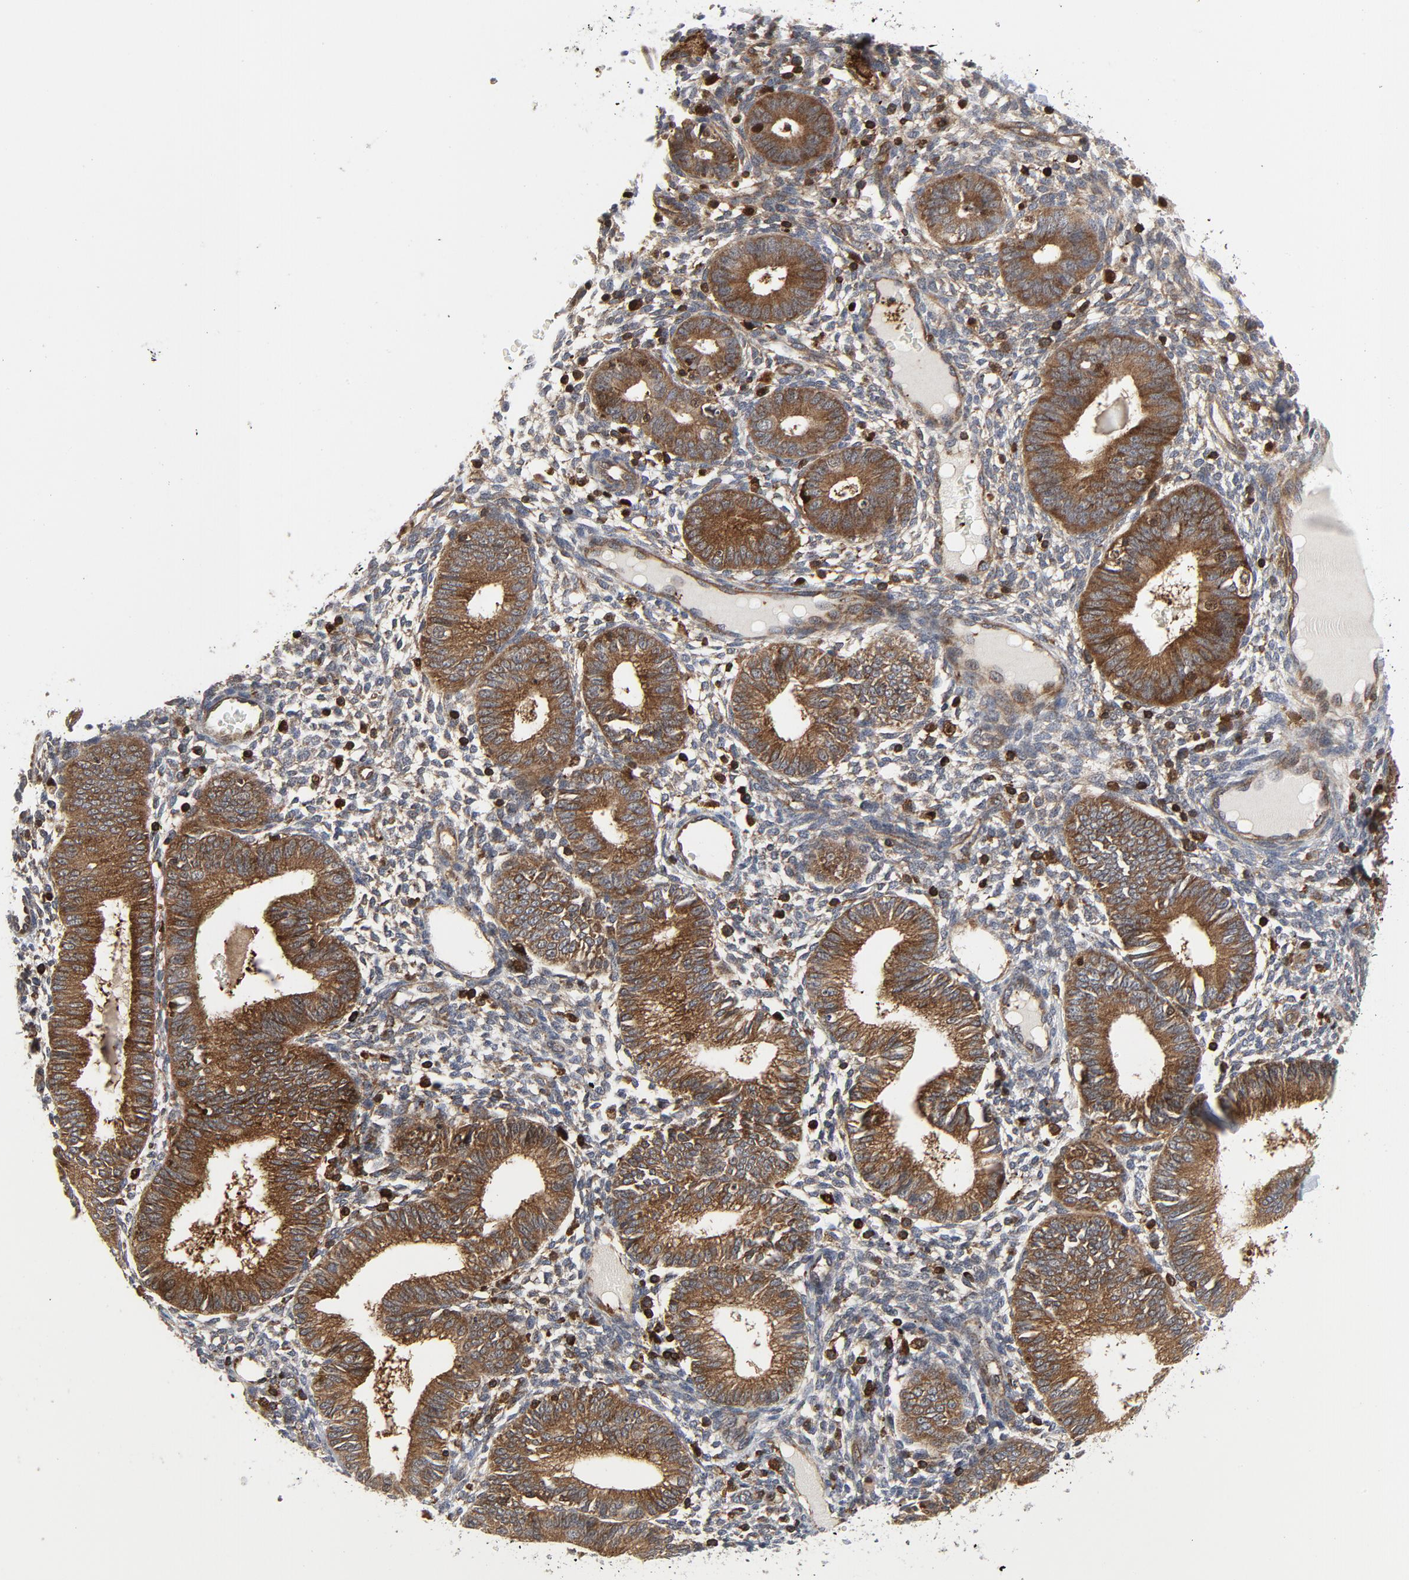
{"staining": {"intensity": "weak", "quantity": ">75%", "location": "cytoplasmic/membranous"}, "tissue": "endometrium", "cell_type": "Cells in endometrial stroma", "image_type": "normal", "snomed": [{"axis": "morphology", "description": "Normal tissue, NOS"}, {"axis": "topography", "description": "Endometrium"}], "caption": "Weak cytoplasmic/membranous protein positivity is seen in approximately >75% of cells in endometrial stroma in endometrium. Immunohistochemistry (ihc) stains the protein of interest in brown and the nuclei are stained blue.", "gene": "YES1", "patient": {"sex": "female", "age": 61}}